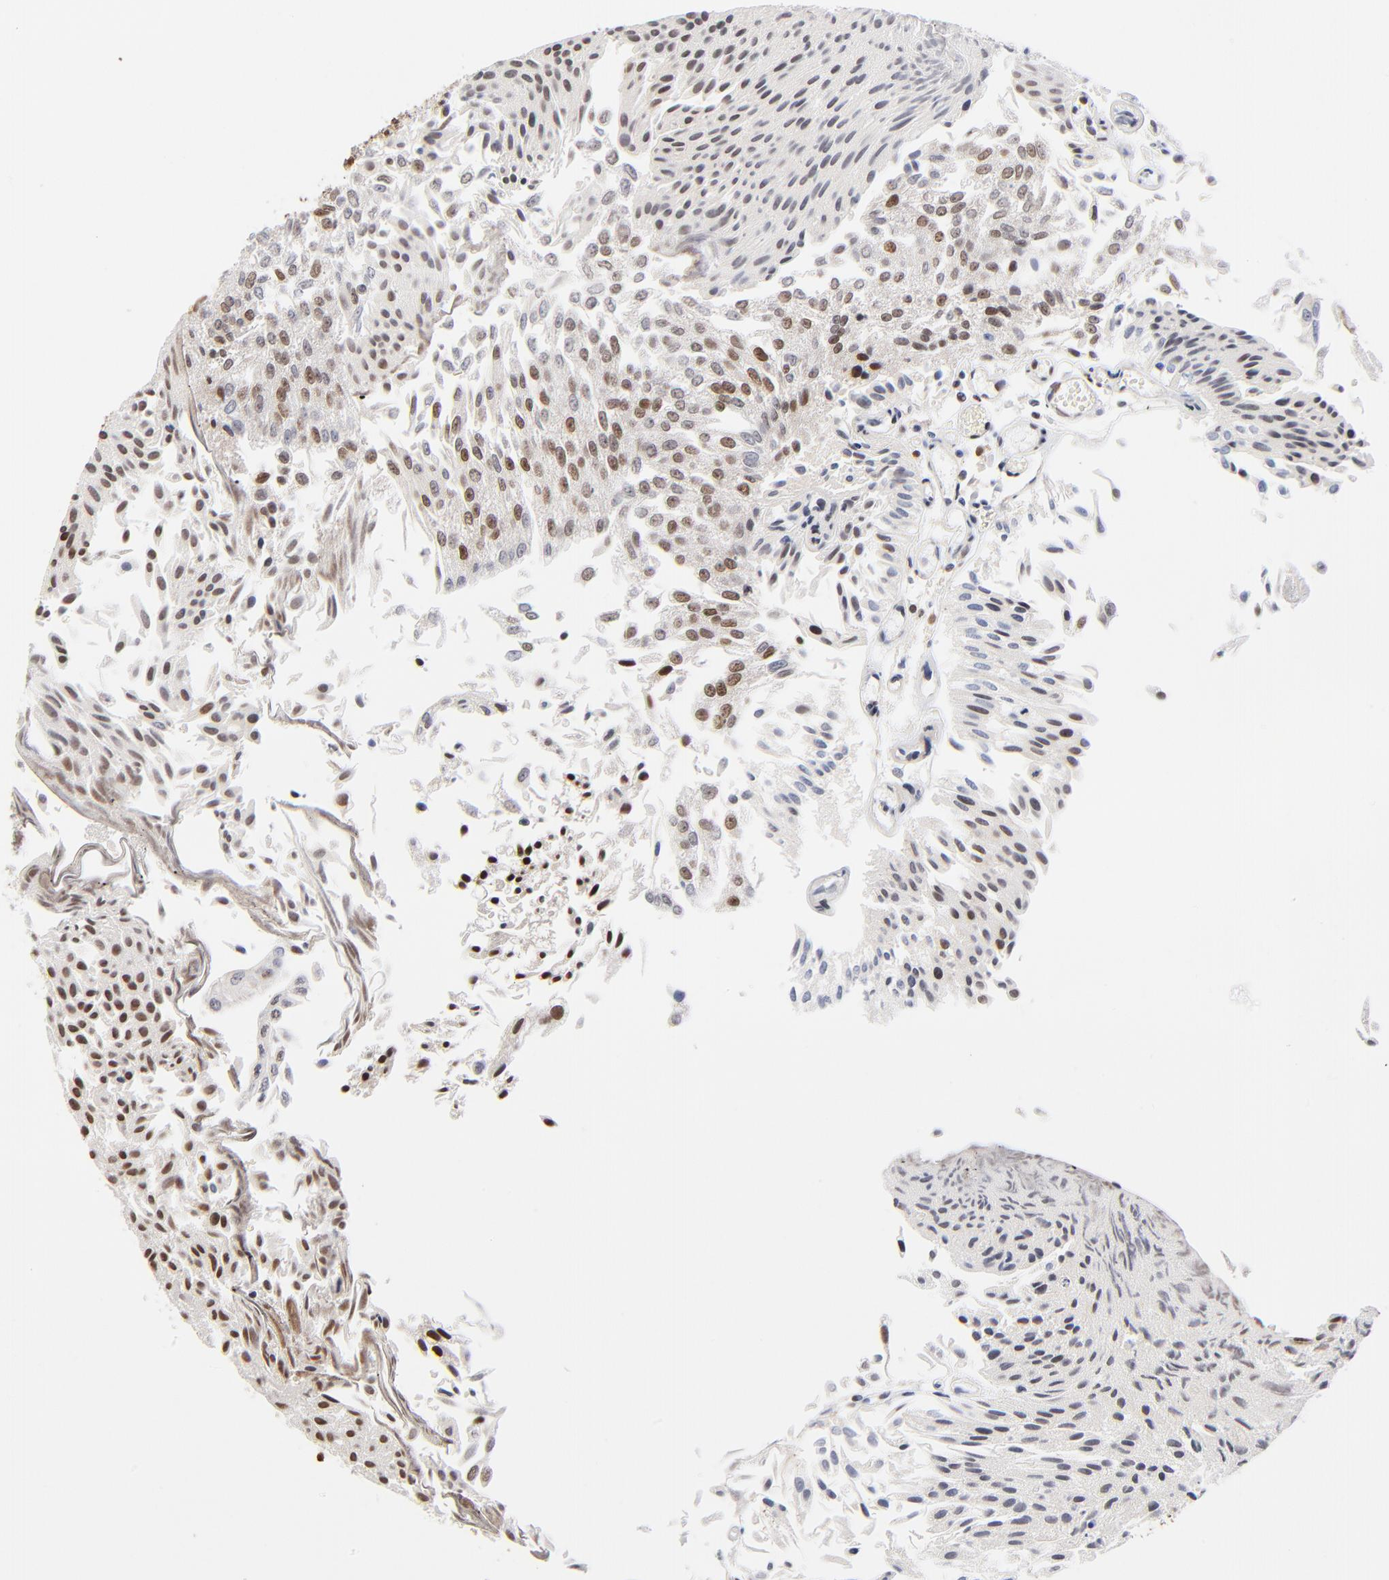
{"staining": {"intensity": "moderate", "quantity": "25%-75%", "location": "nuclear"}, "tissue": "urothelial cancer", "cell_type": "Tumor cells", "image_type": "cancer", "snomed": [{"axis": "morphology", "description": "Urothelial carcinoma, Low grade"}, {"axis": "topography", "description": "Urinary bladder"}], "caption": "Protein staining demonstrates moderate nuclear positivity in about 25%-75% of tumor cells in urothelial cancer. (Brightfield microscopy of DAB IHC at high magnification).", "gene": "ZMYM3", "patient": {"sex": "male", "age": 86}}